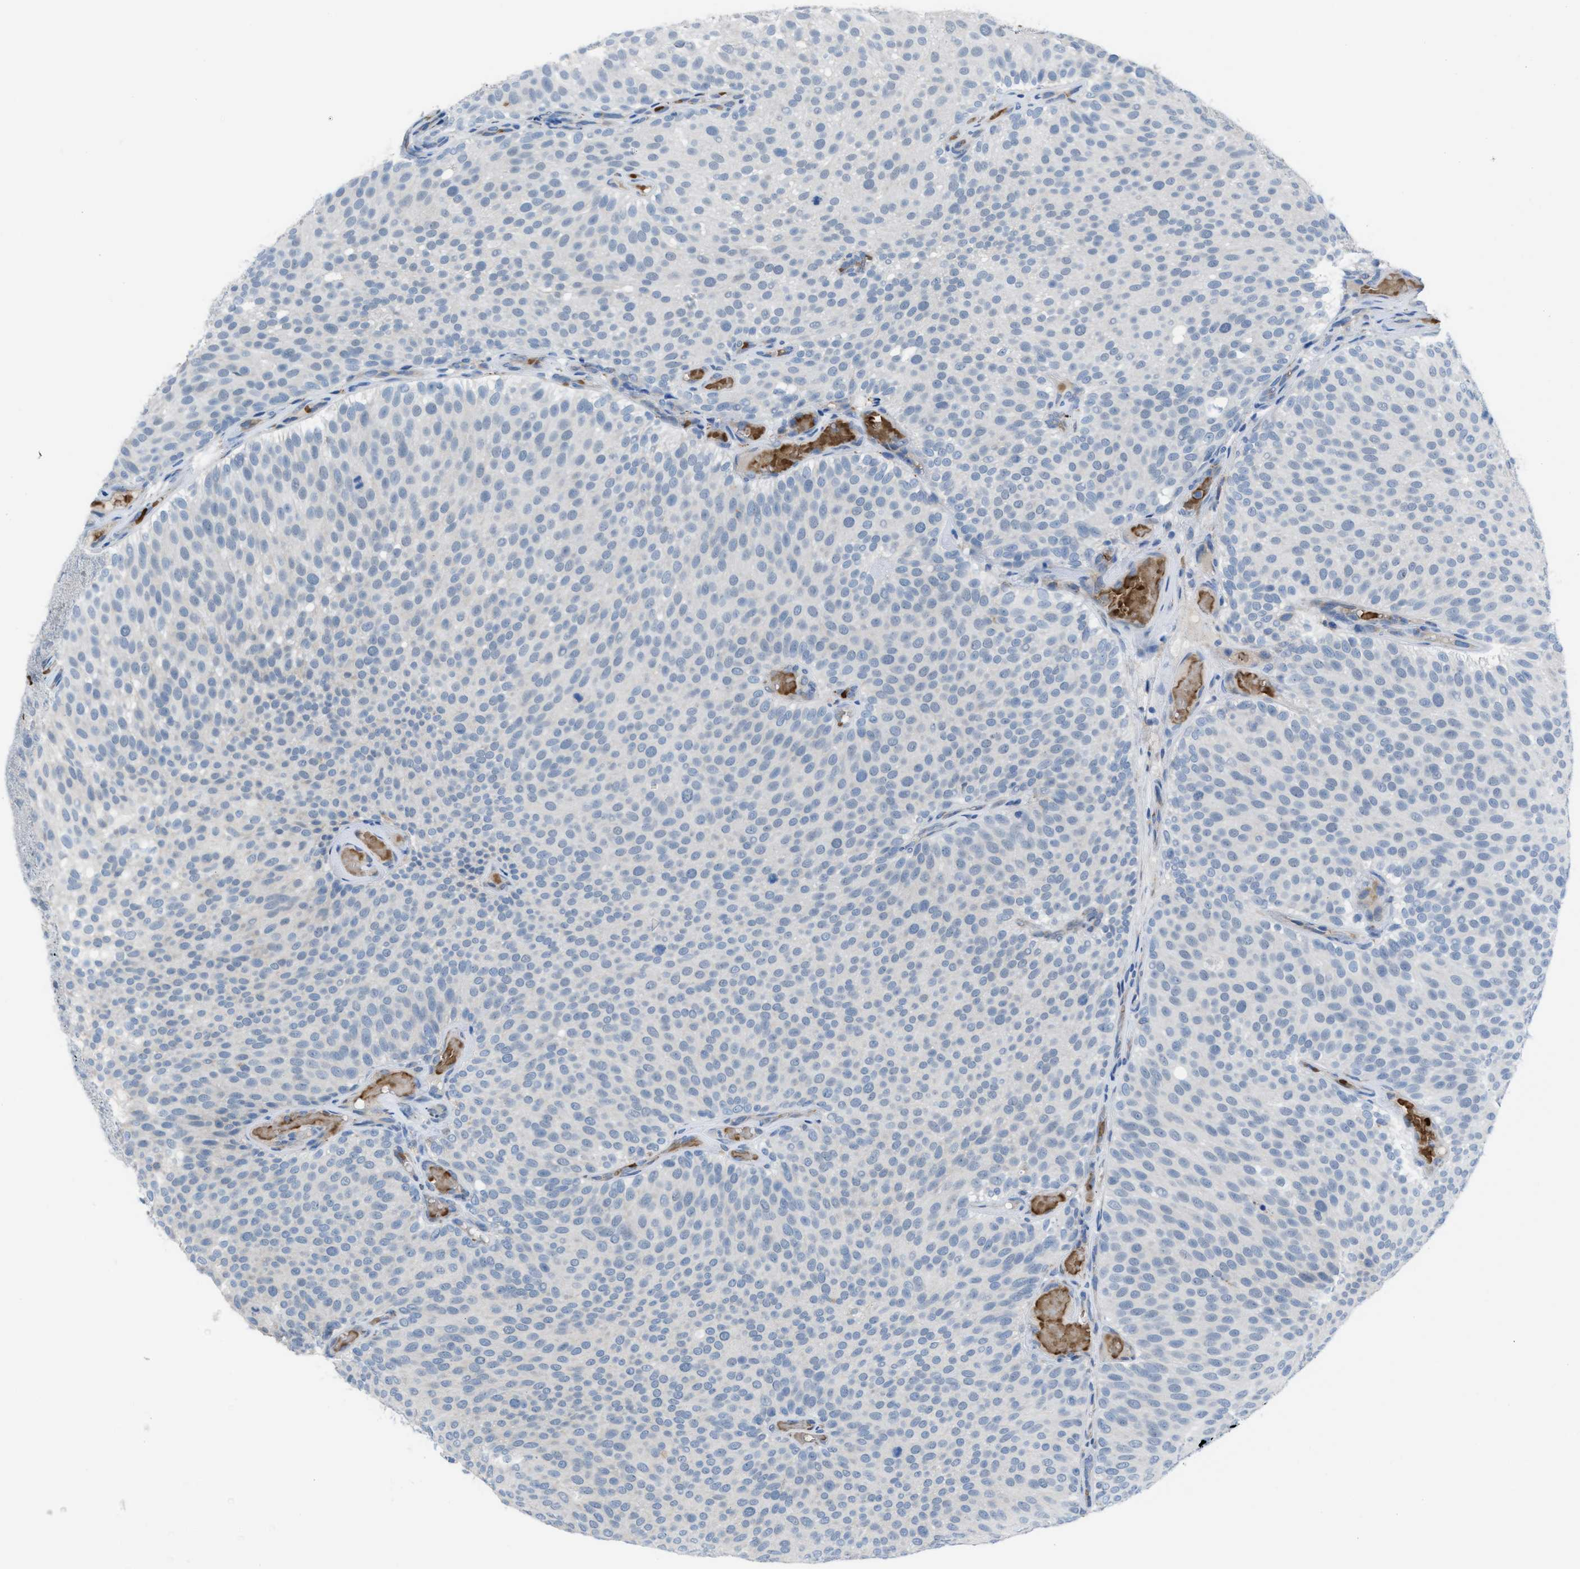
{"staining": {"intensity": "negative", "quantity": "none", "location": "none"}, "tissue": "urothelial cancer", "cell_type": "Tumor cells", "image_type": "cancer", "snomed": [{"axis": "morphology", "description": "Urothelial carcinoma, Low grade"}, {"axis": "topography", "description": "Urinary bladder"}], "caption": "DAB immunohistochemical staining of human low-grade urothelial carcinoma demonstrates no significant expression in tumor cells.", "gene": "CA3", "patient": {"sex": "male", "age": 78}}